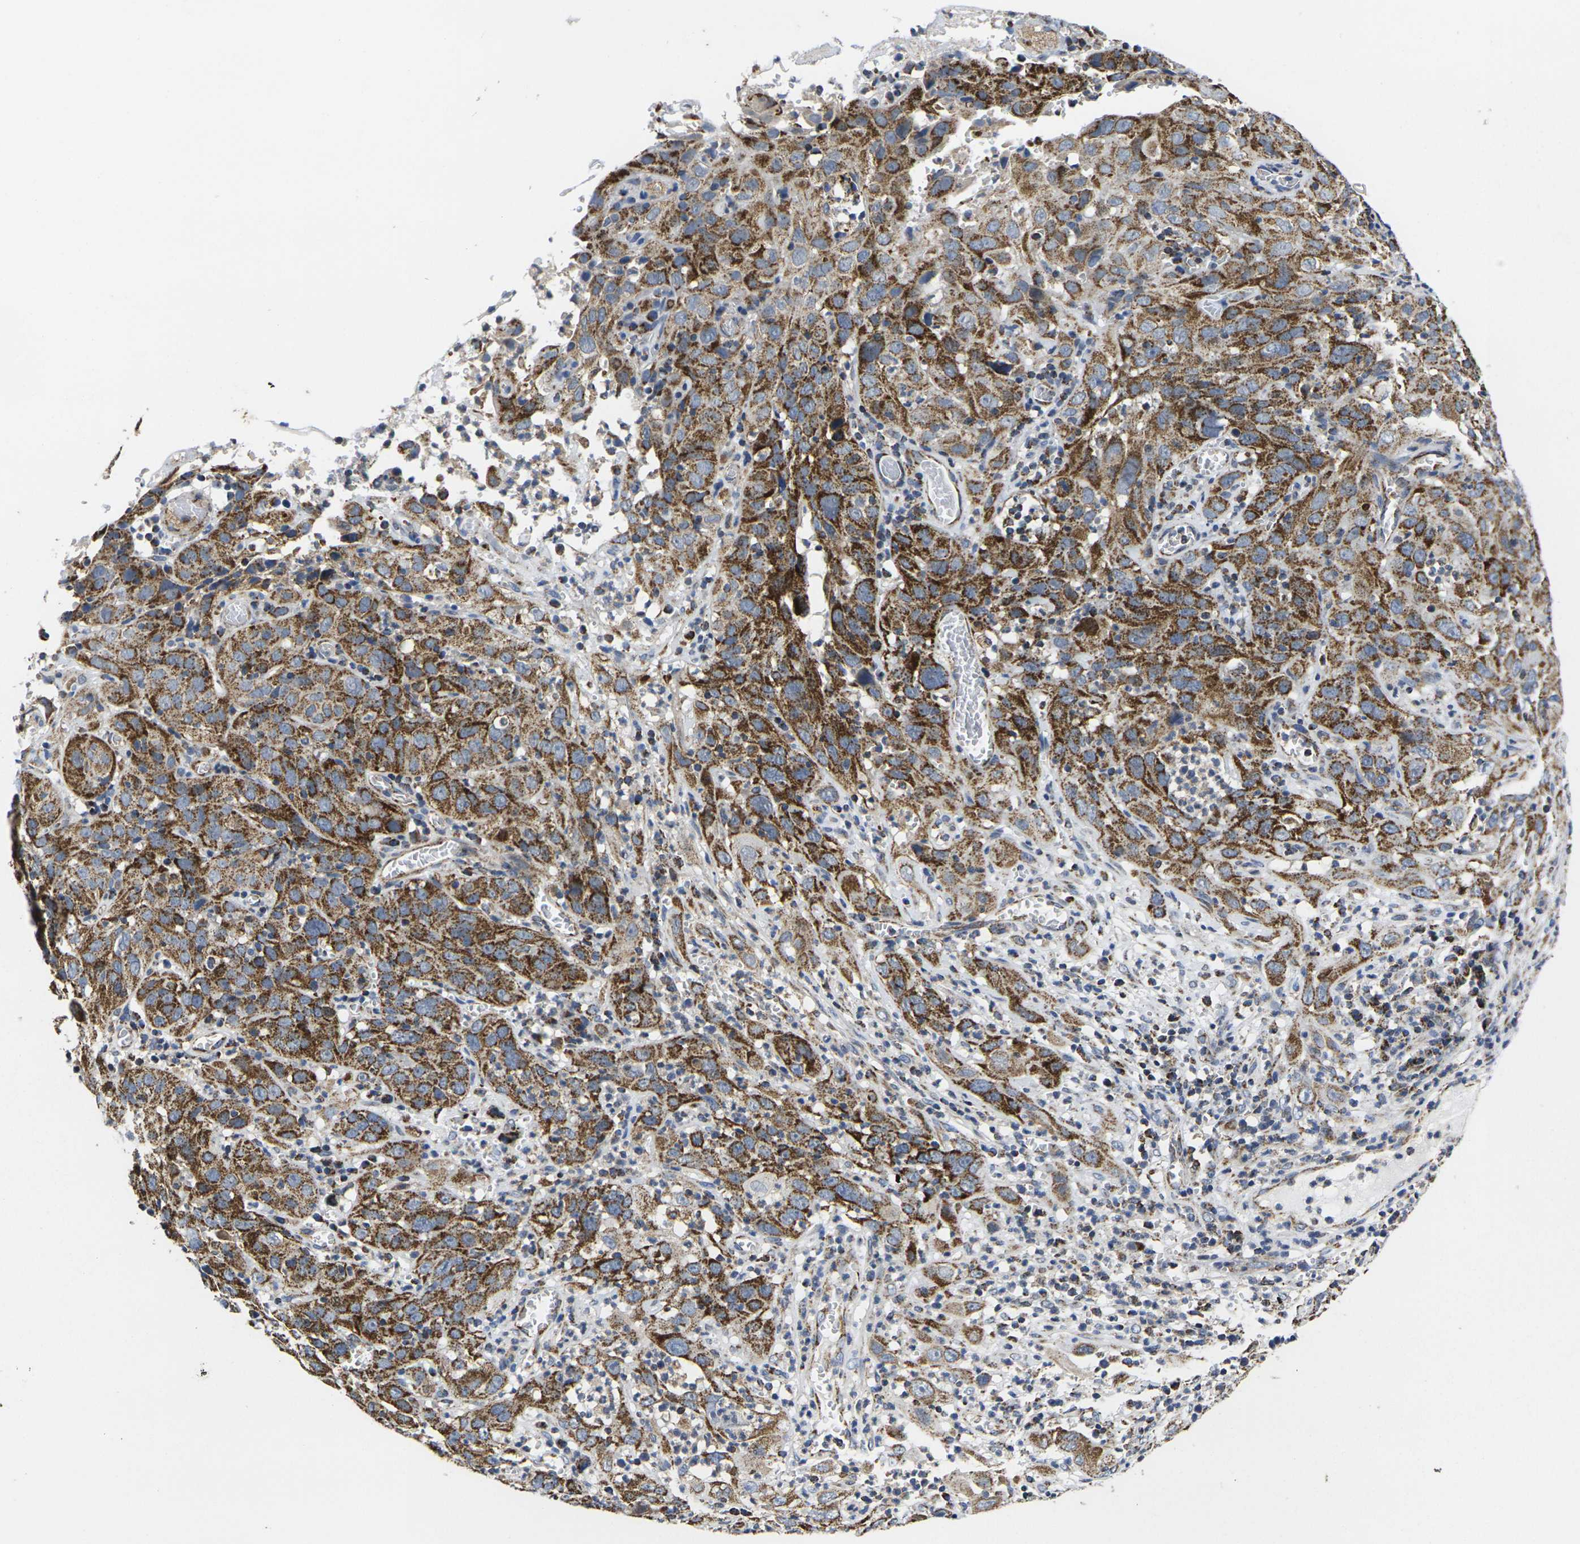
{"staining": {"intensity": "strong", "quantity": ">75%", "location": "cytoplasmic/membranous"}, "tissue": "cervical cancer", "cell_type": "Tumor cells", "image_type": "cancer", "snomed": [{"axis": "morphology", "description": "Squamous cell carcinoma, NOS"}, {"axis": "topography", "description": "Cervix"}], "caption": "Immunohistochemistry (IHC) image of human cervical cancer (squamous cell carcinoma) stained for a protein (brown), which displays high levels of strong cytoplasmic/membranous positivity in about >75% of tumor cells.", "gene": "P2RY11", "patient": {"sex": "female", "age": 32}}